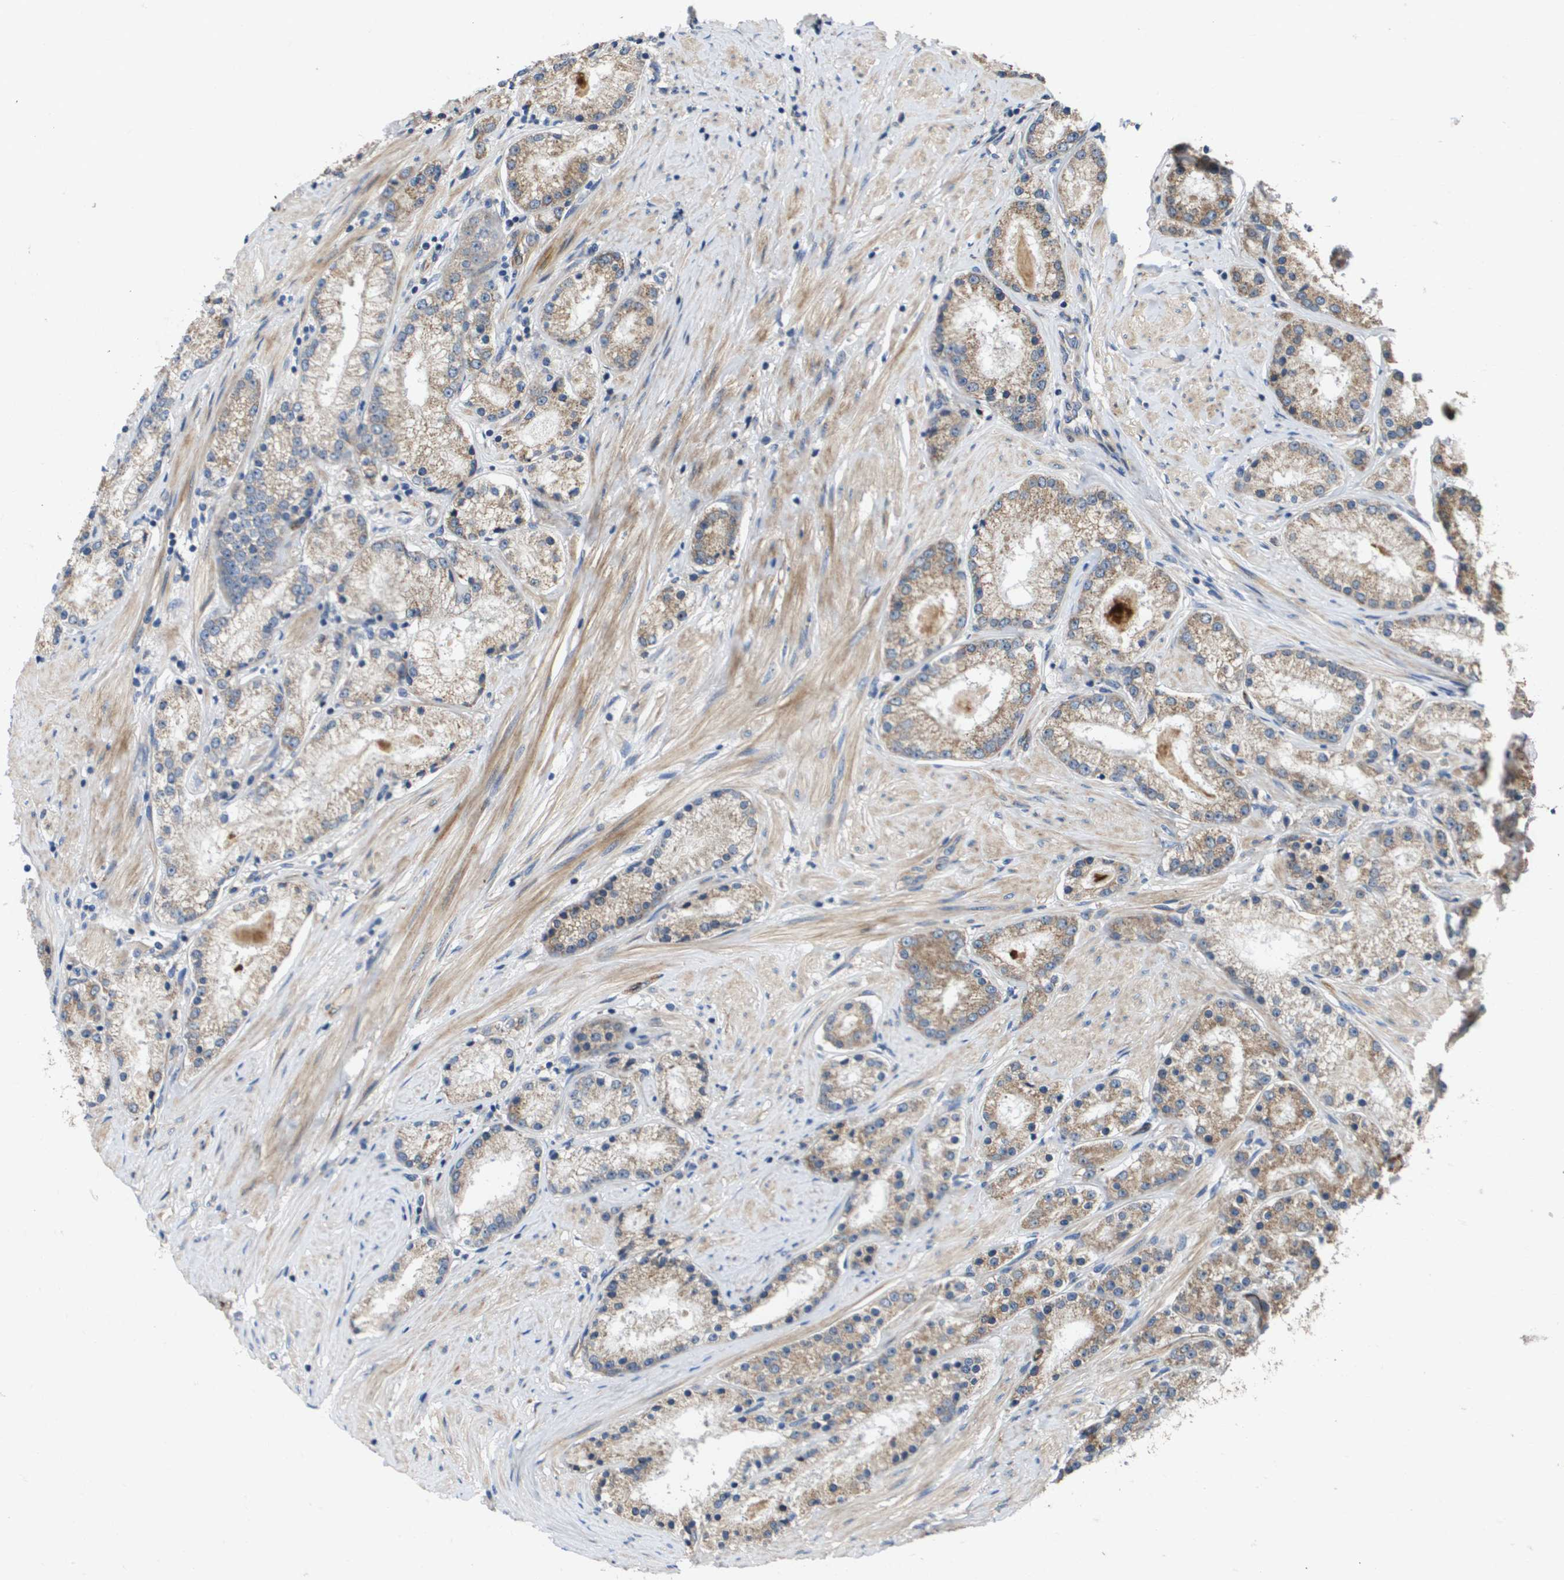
{"staining": {"intensity": "weak", "quantity": ">75%", "location": "cytoplasmic/membranous"}, "tissue": "prostate cancer", "cell_type": "Tumor cells", "image_type": "cancer", "snomed": [{"axis": "morphology", "description": "Adenocarcinoma, Low grade"}, {"axis": "topography", "description": "Prostate"}], "caption": "Protein expression analysis of prostate cancer demonstrates weak cytoplasmic/membranous staining in approximately >75% of tumor cells. The protein is shown in brown color, while the nuclei are stained blue.", "gene": "ENTPD2", "patient": {"sex": "male", "age": 63}}